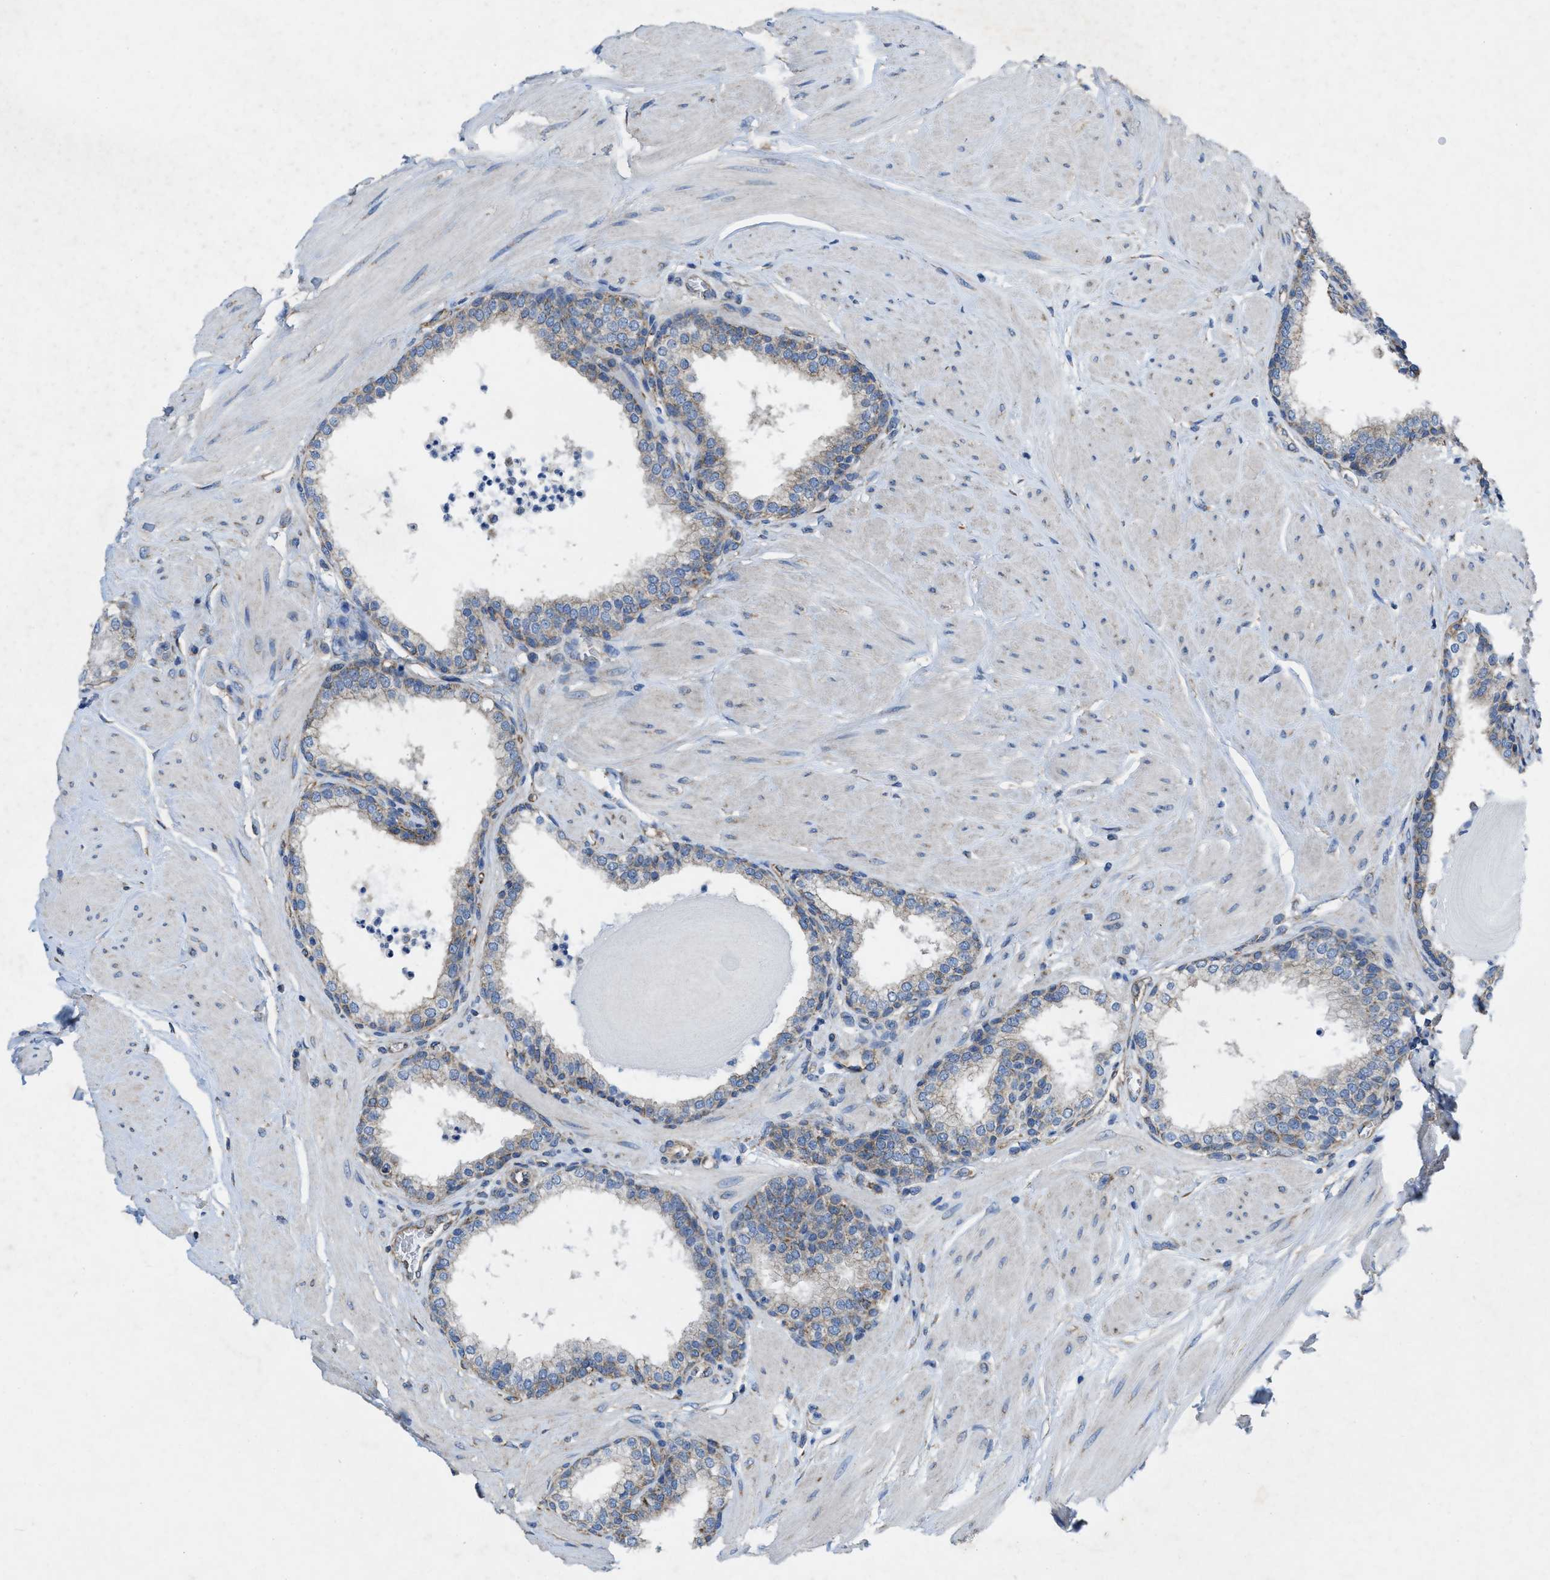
{"staining": {"intensity": "moderate", "quantity": "<25%", "location": "cytoplasmic/membranous"}, "tissue": "prostate", "cell_type": "Glandular cells", "image_type": "normal", "snomed": [{"axis": "morphology", "description": "Normal tissue, NOS"}, {"axis": "topography", "description": "Prostate"}], "caption": "Immunohistochemical staining of normal prostate reveals low levels of moderate cytoplasmic/membranous expression in about <25% of glandular cells. (IHC, brightfield microscopy, high magnification).", "gene": "DOLPP1", "patient": {"sex": "male", "age": 51}}